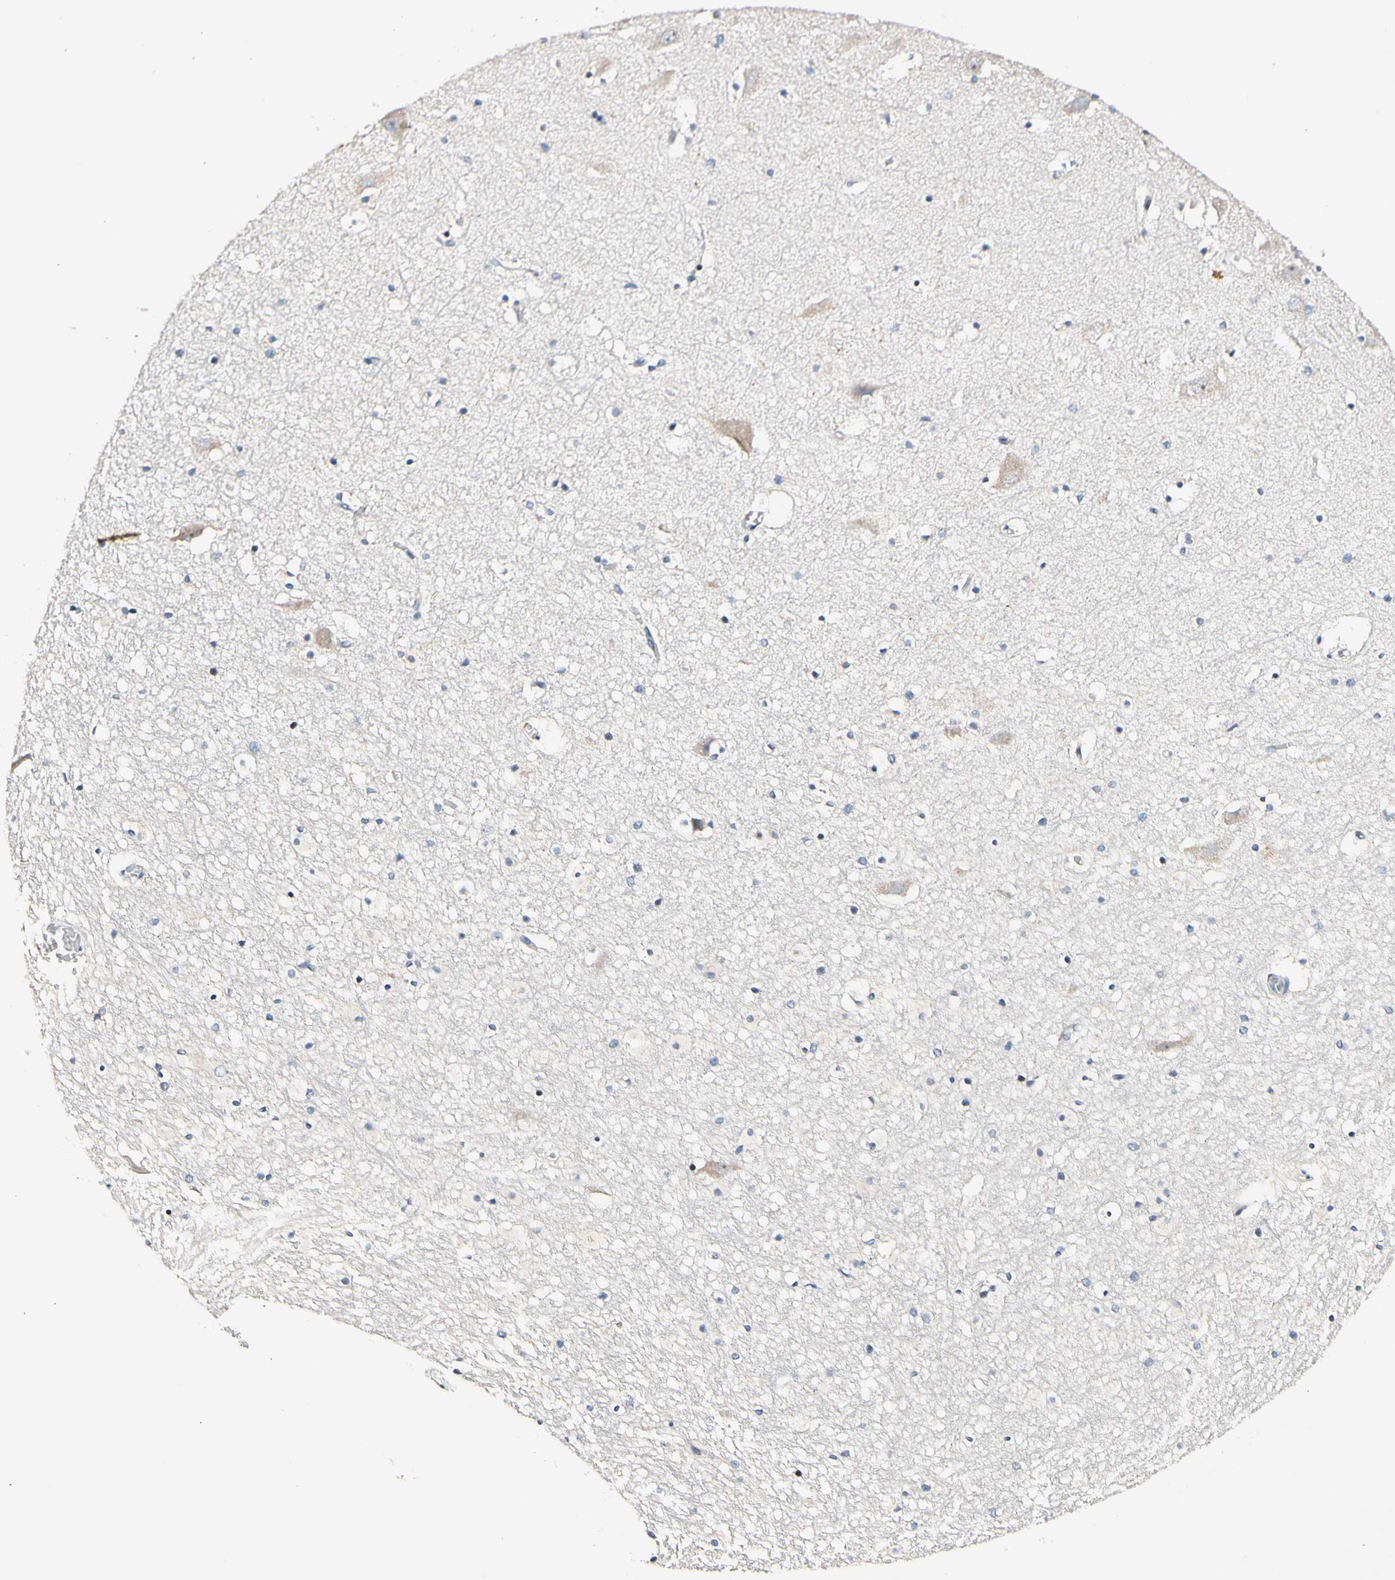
{"staining": {"intensity": "negative", "quantity": "none", "location": "none"}, "tissue": "hippocampus", "cell_type": "Glial cells", "image_type": "normal", "snomed": [{"axis": "morphology", "description": "Normal tissue, NOS"}, {"axis": "topography", "description": "Hippocampus"}], "caption": "High power microscopy photomicrograph of an IHC micrograph of benign hippocampus, revealing no significant positivity in glial cells.", "gene": "SOX30", "patient": {"sex": "male", "age": 45}}